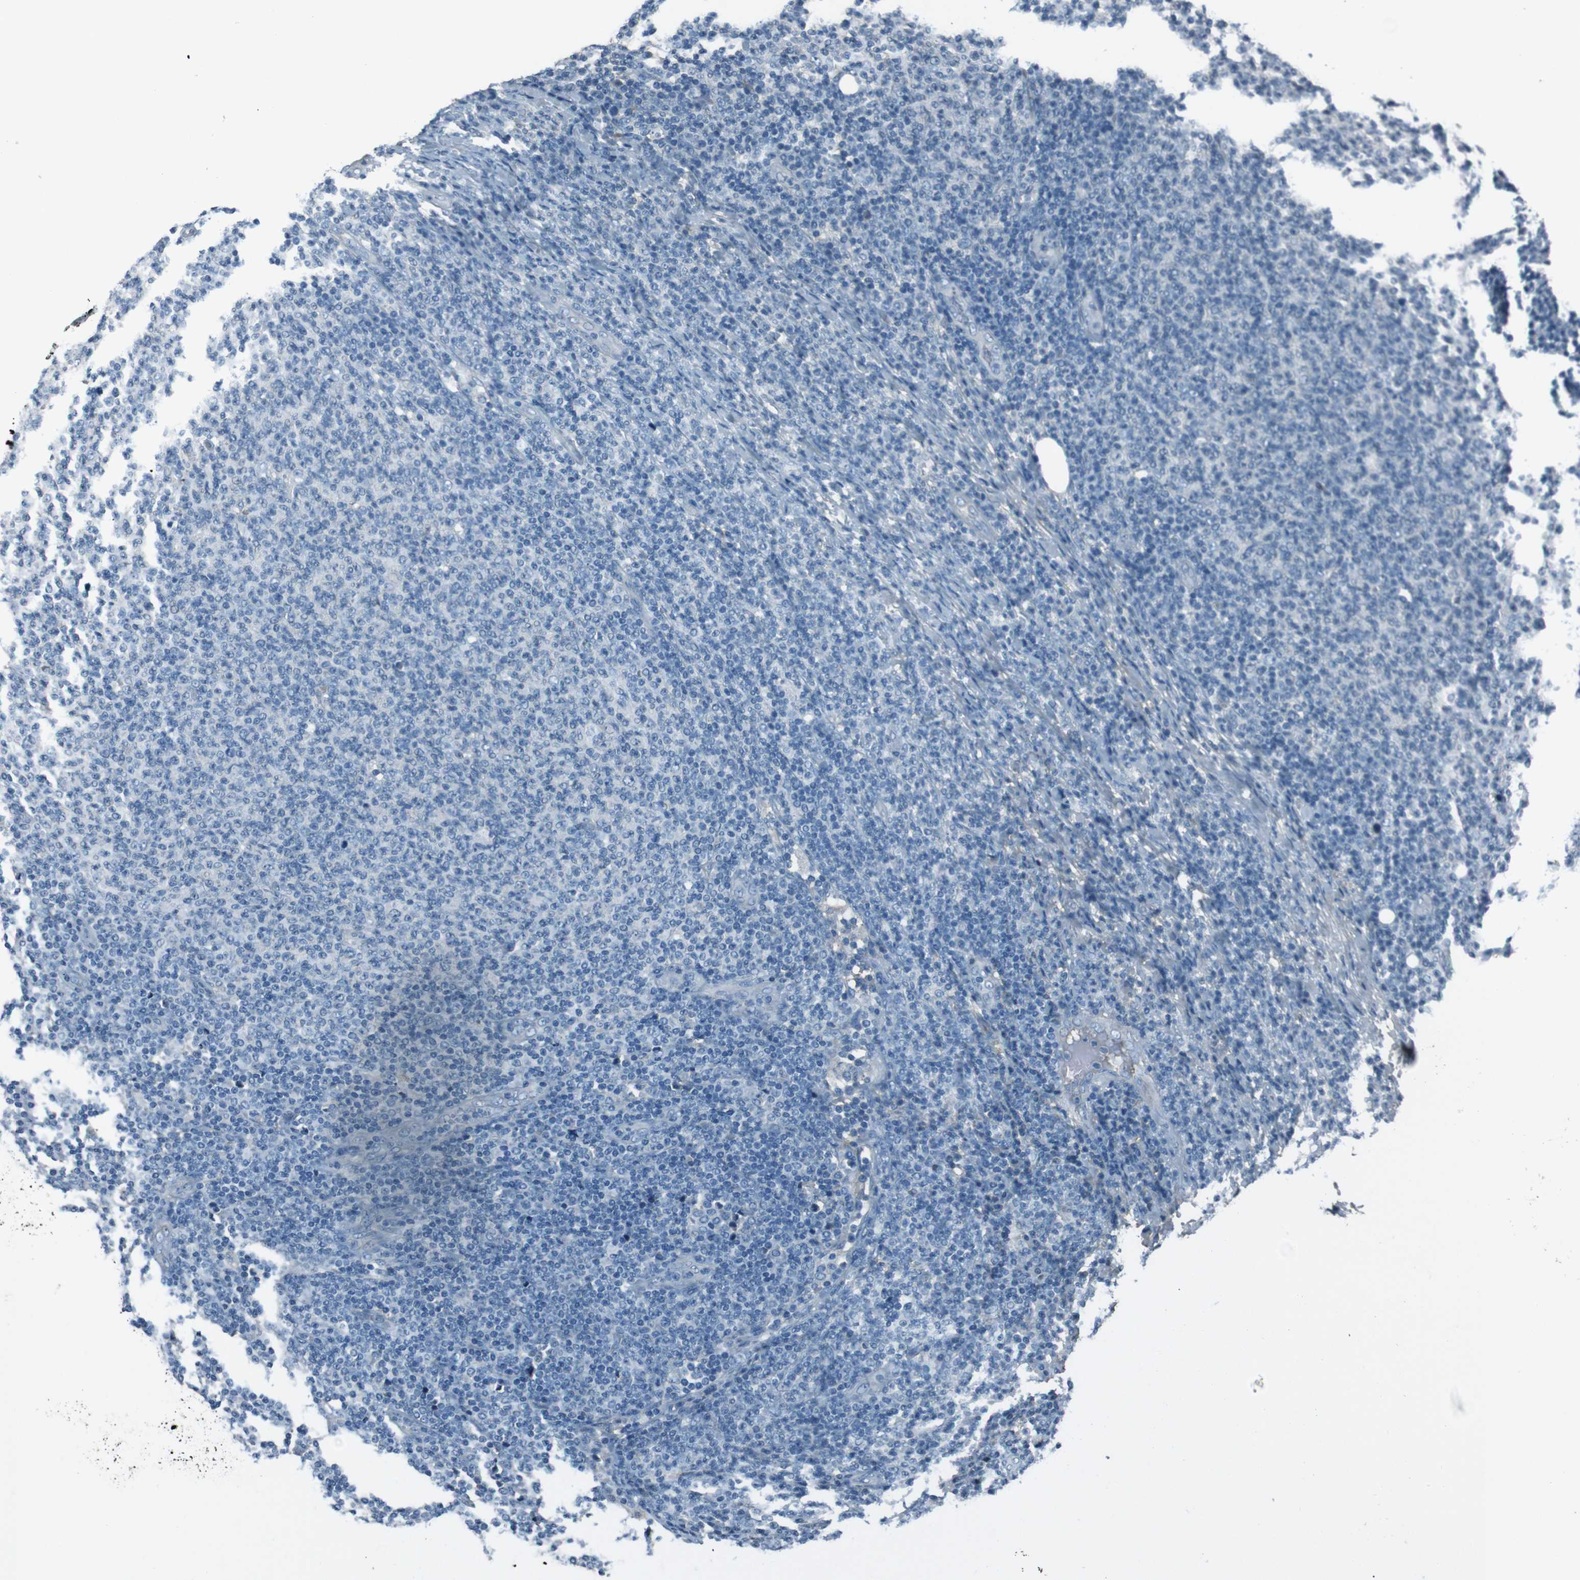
{"staining": {"intensity": "negative", "quantity": "none", "location": "none"}, "tissue": "lymphoma", "cell_type": "Tumor cells", "image_type": "cancer", "snomed": [{"axis": "morphology", "description": "Malignant lymphoma, non-Hodgkin's type, Low grade"}, {"axis": "topography", "description": "Lymph node"}], "caption": "Immunohistochemistry image of human lymphoma stained for a protein (brown), which demonstrates no positivity in tumor cells.", "gene": "LEP", "patient": {"sex": "male", "age": 66}}